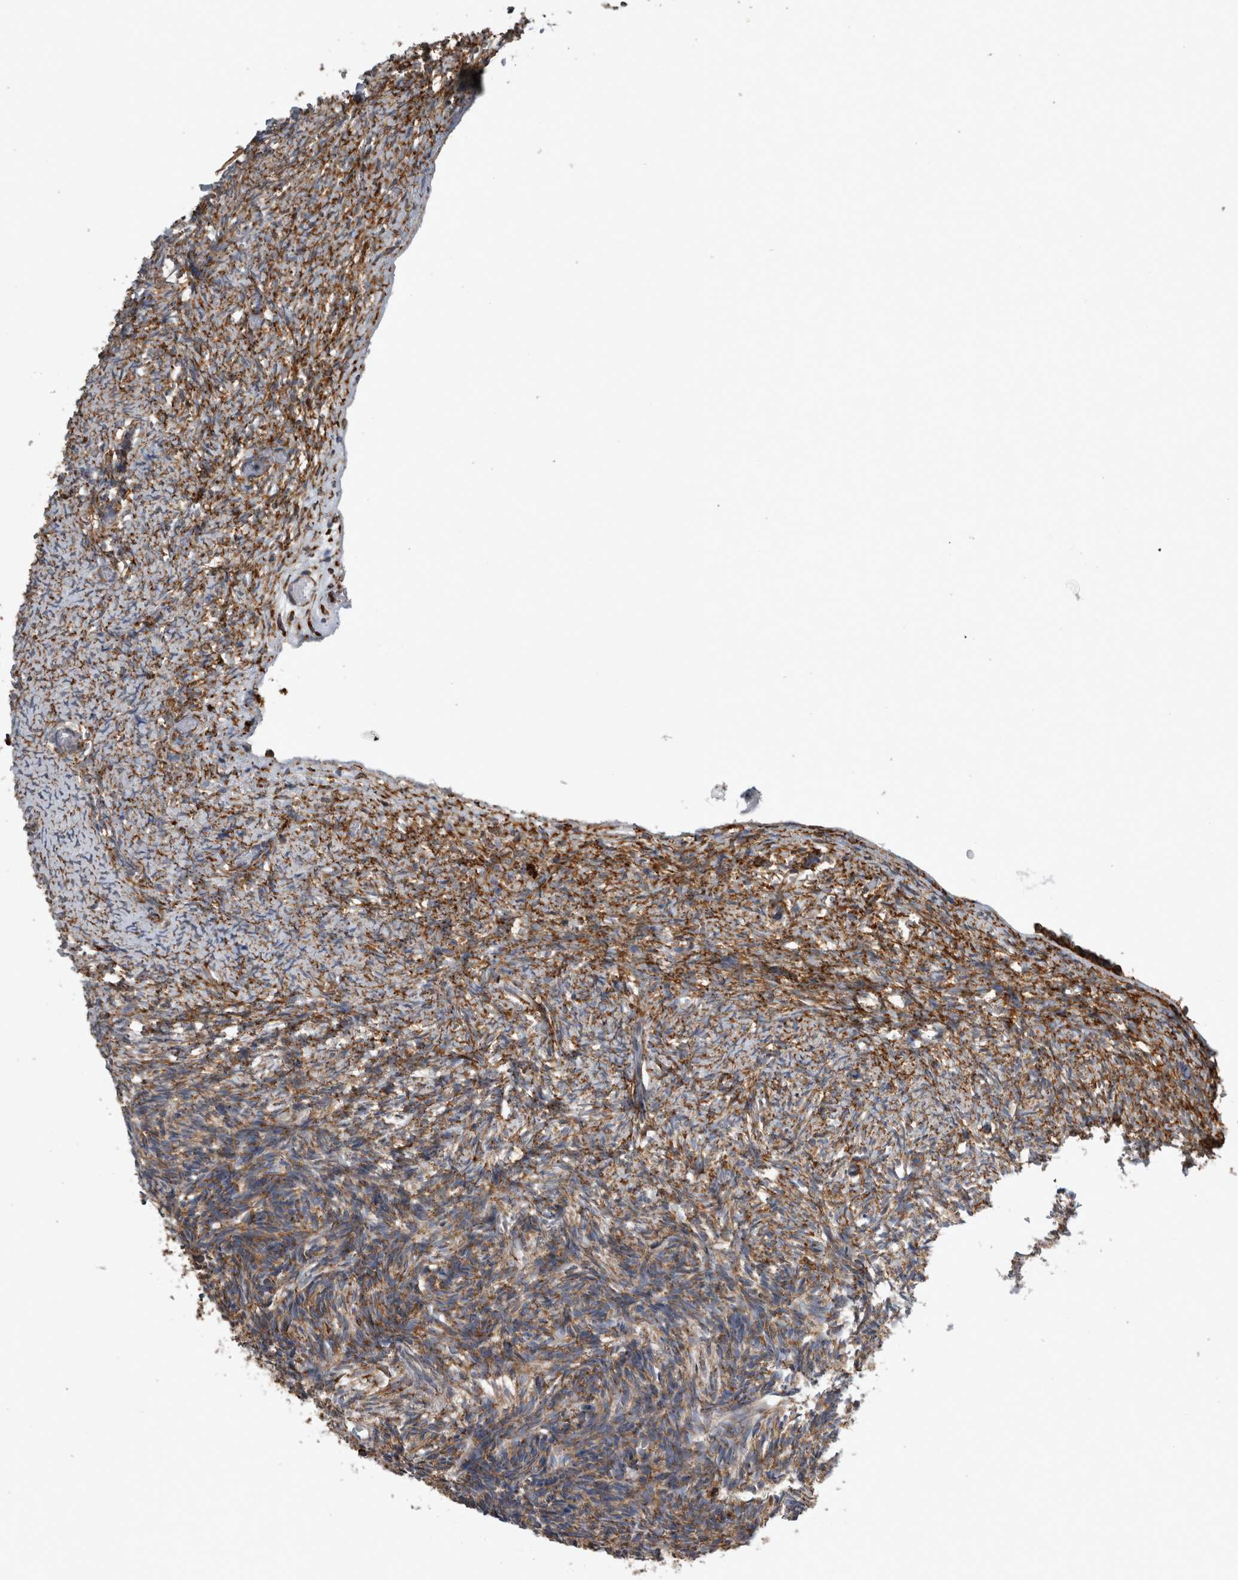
{"staining": {"intensity": "moderate", "quantity": ">75%", "location": "cytoplasmic/membranous"}, "tissue": "ovary", "cell_type": "Ovarian stroma cells", "image_type": "normal", "snomed": [{"axis": "morphology", "description": "Normal tissue, NOS"}, {"axis": "topography", "description": "Ovary"}], "caption": "IHC of unremarkable ovary exhibits medium levels of moderate cytoplasmic/membranous staining in approximately >75% of ovarian stroma cells.", "gene": "FHIP2B", "patient": {"sex": "female", "age": 34}}